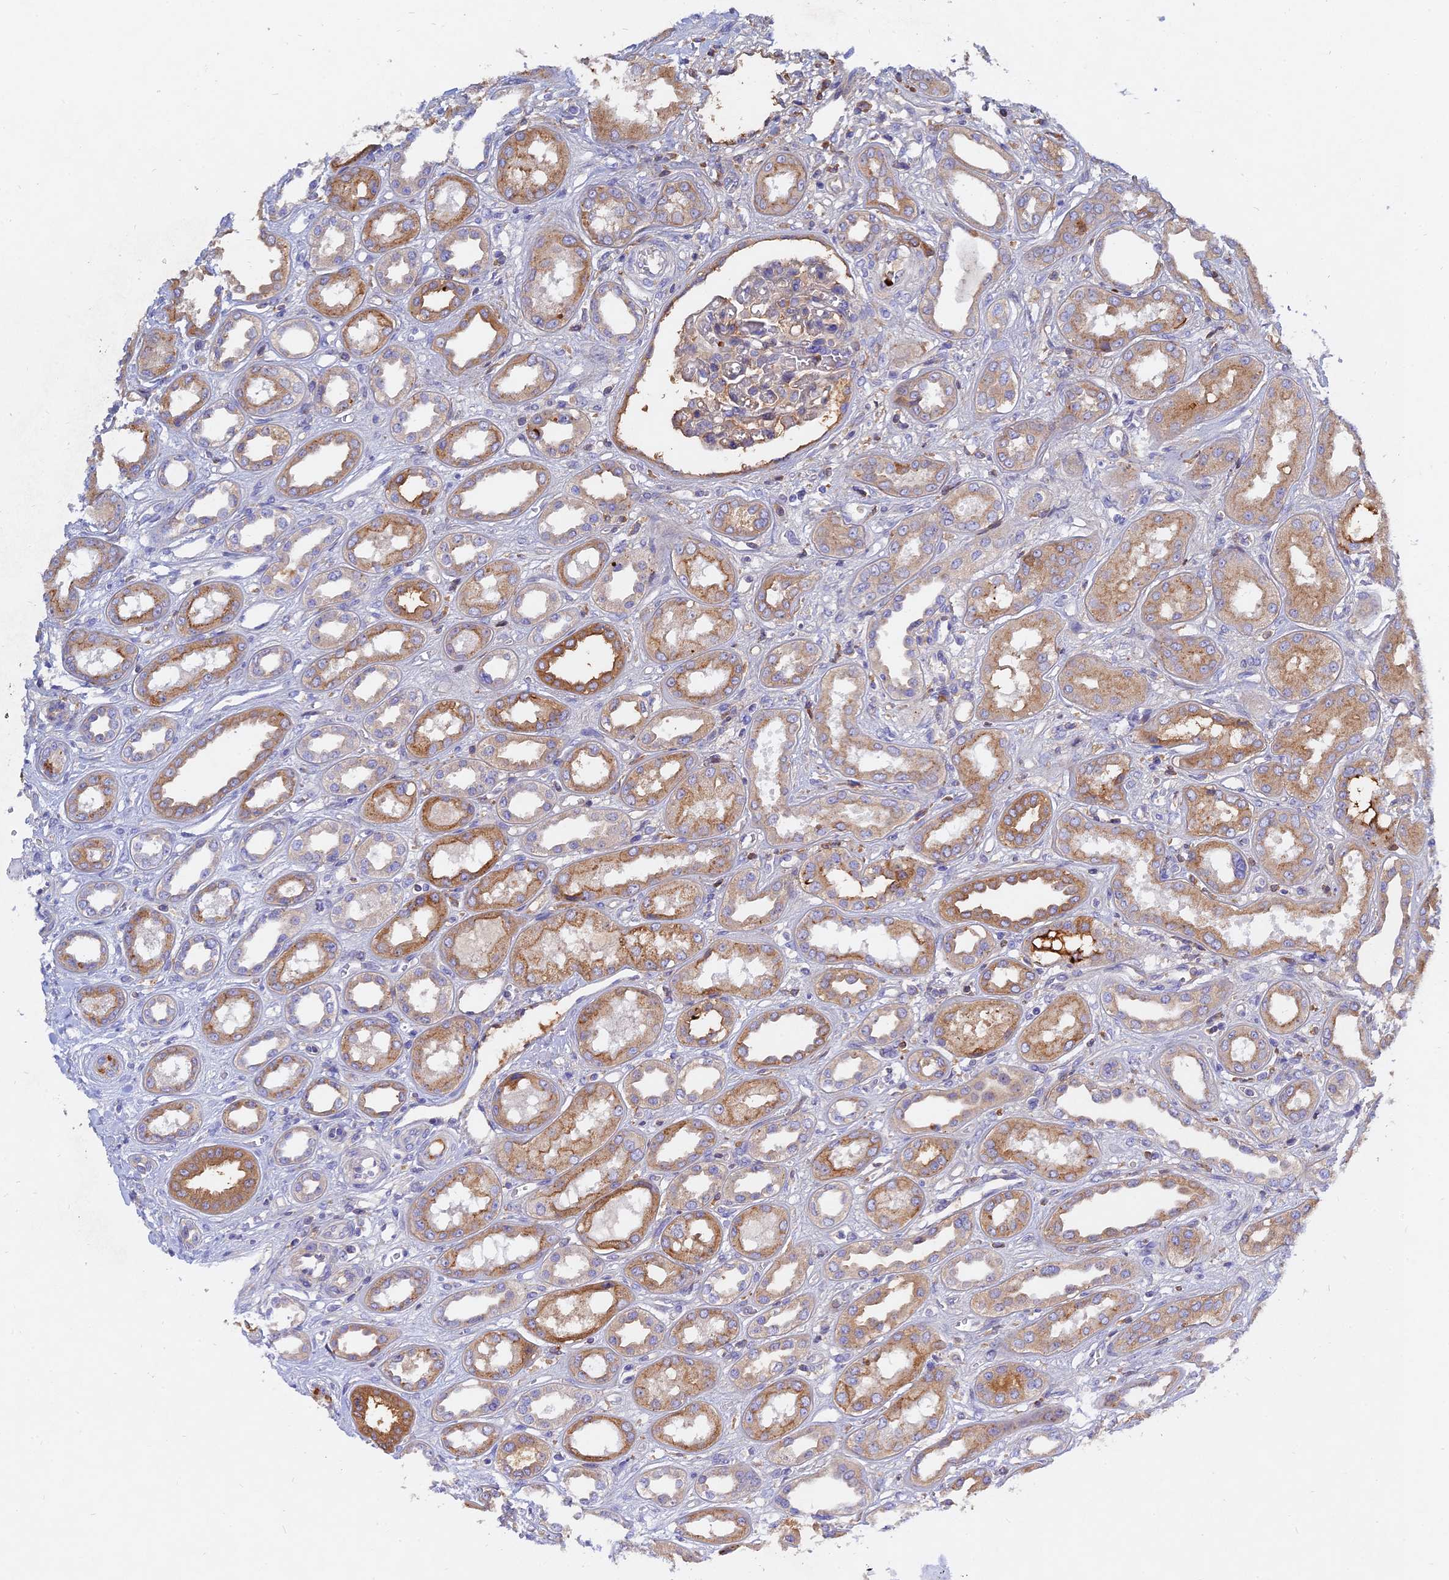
{"staining": {"intensity": "moderate", "quantity": "<25%", "location": "cytoplasmic/membranous"}, "tissue": "kidney", "cell_type": "Cells in glomeruli", "image_type": "normal", "snomed": [{"axis": "morphology", "description": "Normal tissue, NOS"}, {"axis": "topography", "description": "Kidney"}], "caption": "A high-resolution micrograph shows immunohistochemistry (IHC) staining of benign kidney, which exhibits moderate cytoplasmic/membranous staining in about <25% of cells in glomeruli. (Stains: DAB in brown, nuclei in blue, Microscopy: brightfield microscopy at high magnification).", "gene": "MROH1", "patient": {"sex": "male", "age": 59}}